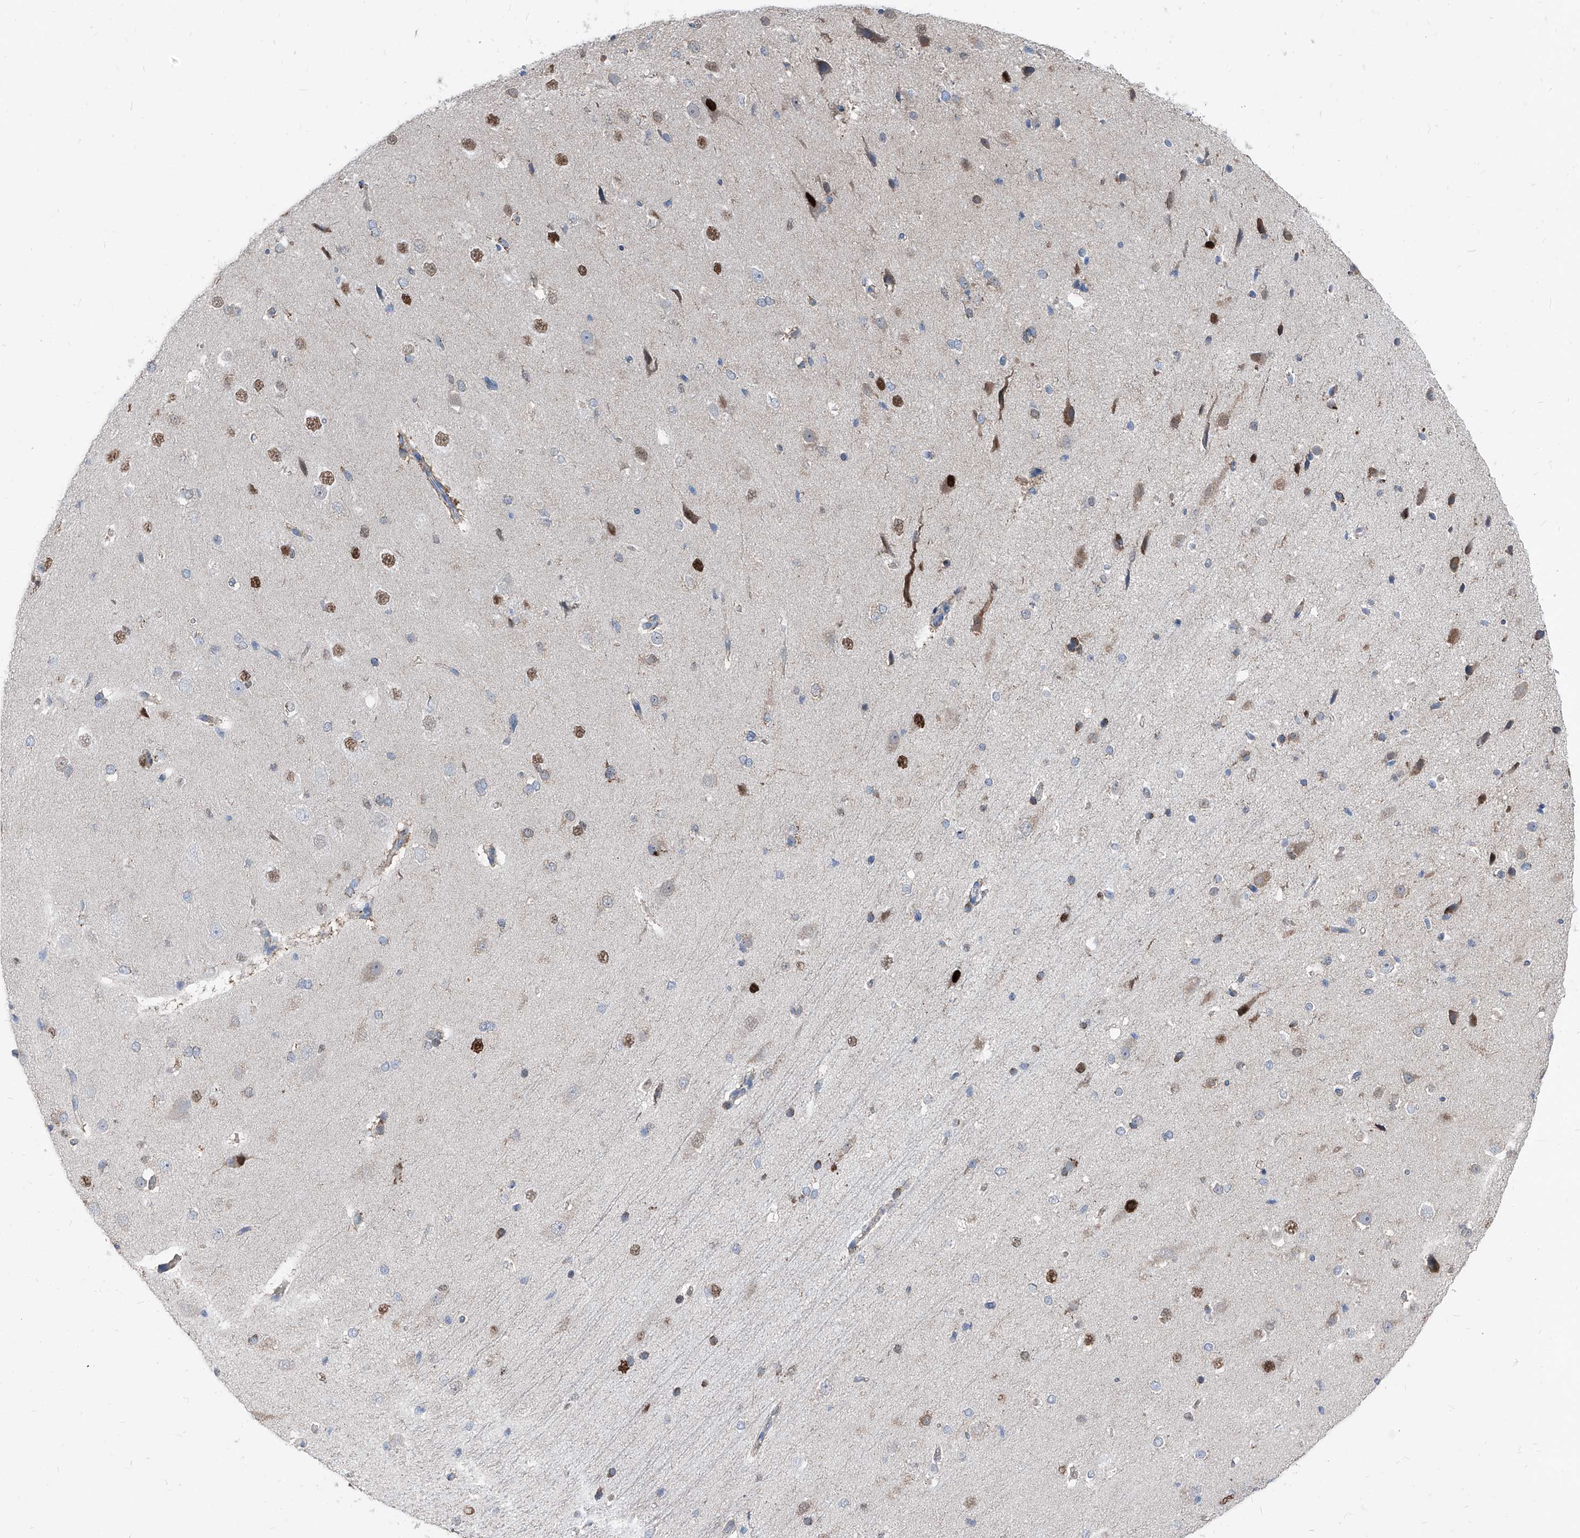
{"staining": {"intensity": "weak", "quantity": ">75%", "location": "cytoplasmic/membranous"}, "tissue": "cerebral cortex", "cell_type": "Endothelial cells", "image_type": "normal", "snomed": [{"axis": "morphology", "description": "Normal tissue, NOS"}, {"axis": "morphology", "description": "Developmental malformation"}, {"axis": "topography", "description": "Cerebral cortex"}], "caption": "Benign cerebral cortex displays weak cytoplasmic/membranous positivity in approximately >75% of endothelial cells, visualized by immunohistochemistry. Using DAB (brown) and hematoxylin (blue) stains, captured at high magnification using brightfield microscopy.", "gene": "AGPS", "patient": {"sex": "female", "age": 30}}